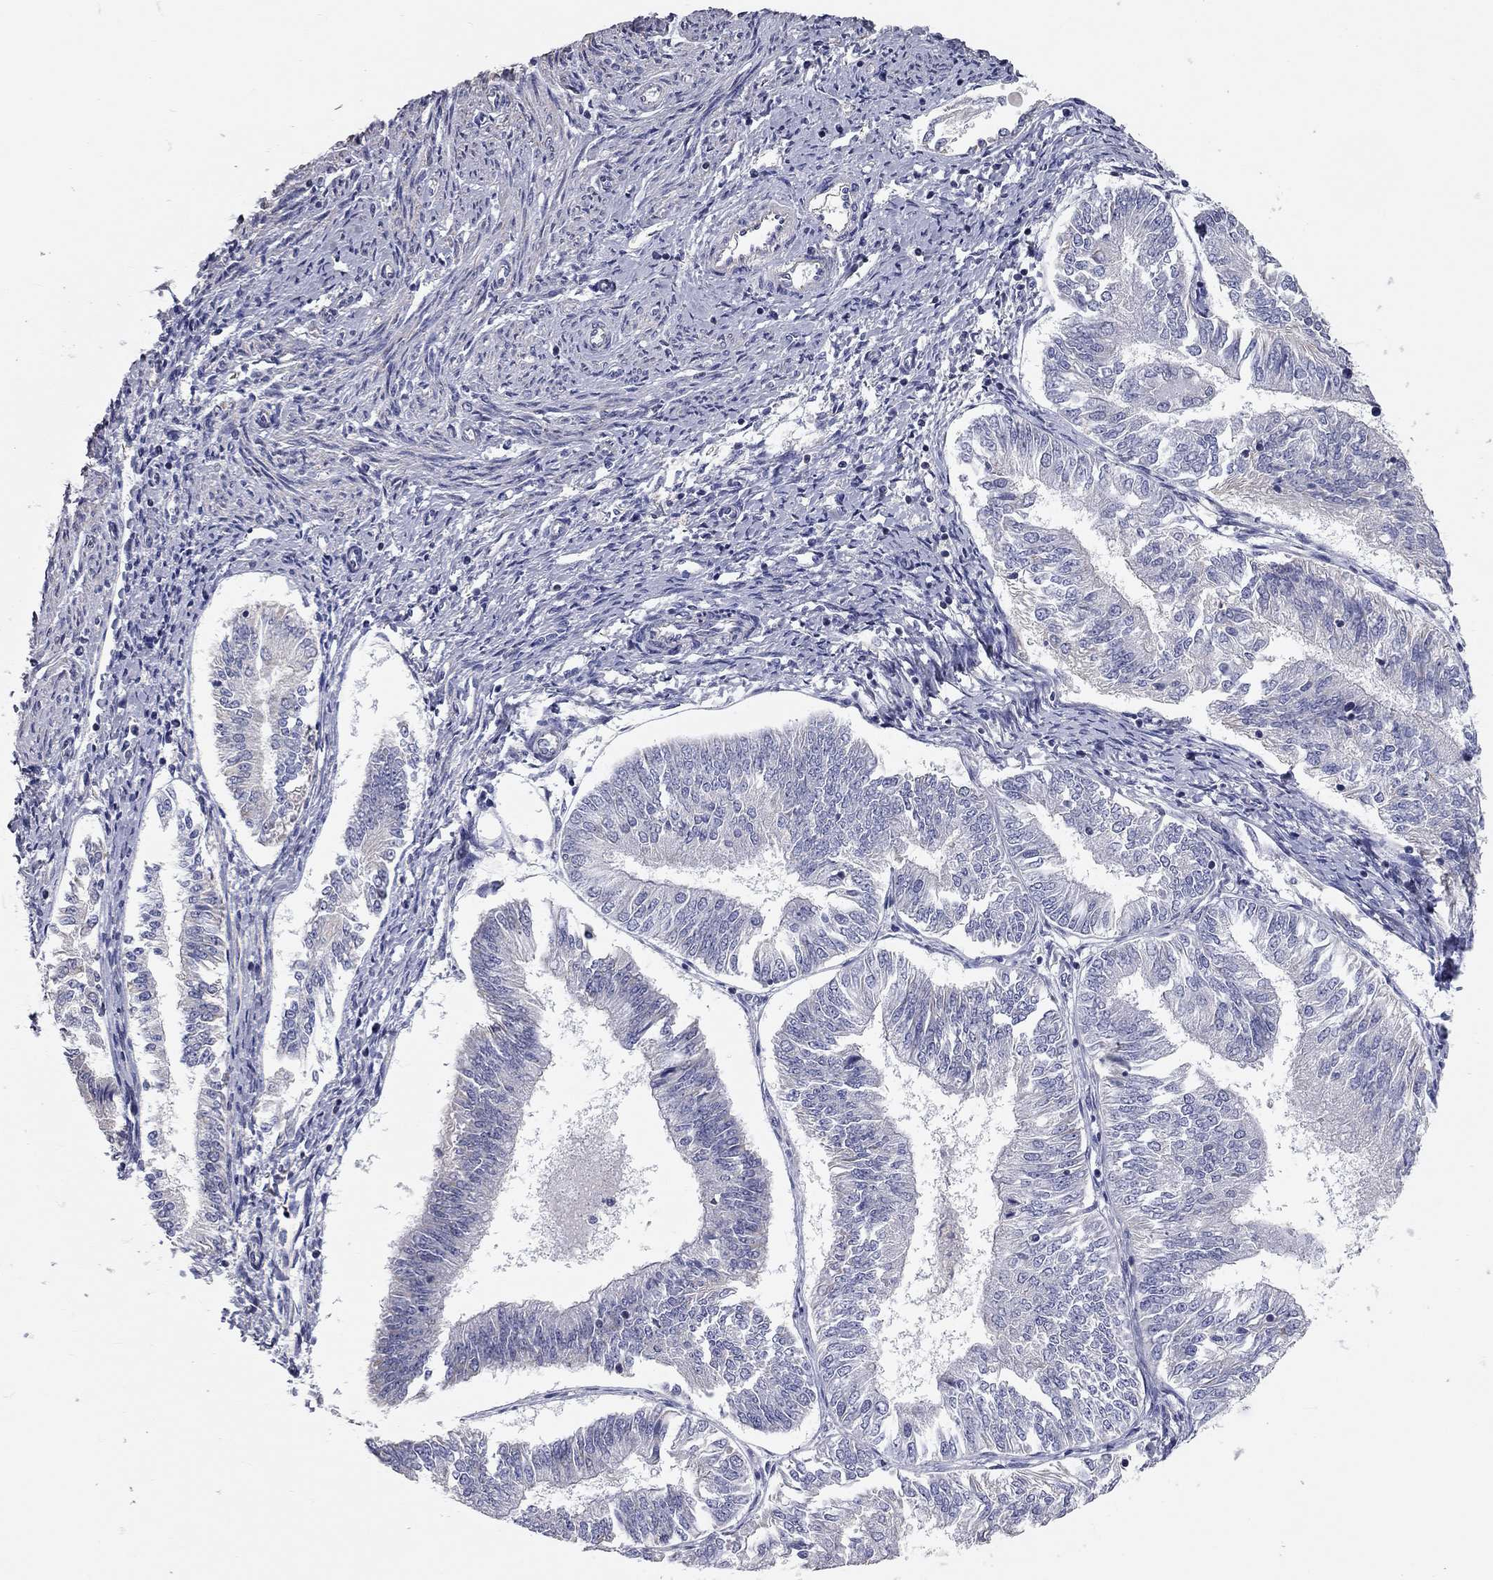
{"staining": {"intensity": "negative", "quantity": "none", "location": "none"}, "tissue": "endometrial cancer", "cell_type": "Tumor cells", "image_type": "cancer", "snomed": [{"axis": "morphology", "description": "Adenocarcinoma, NOS"}, {"axis": "topography", "description": "Endometrium"}], "caption": "This is a histopathology image of immunohistochemistry staining of endometrial cancer (adenocarcinoma), which shows no expression in tumor cells.", "gene": "C10orf90", "patient": {"sex": "female", "age": 58}}